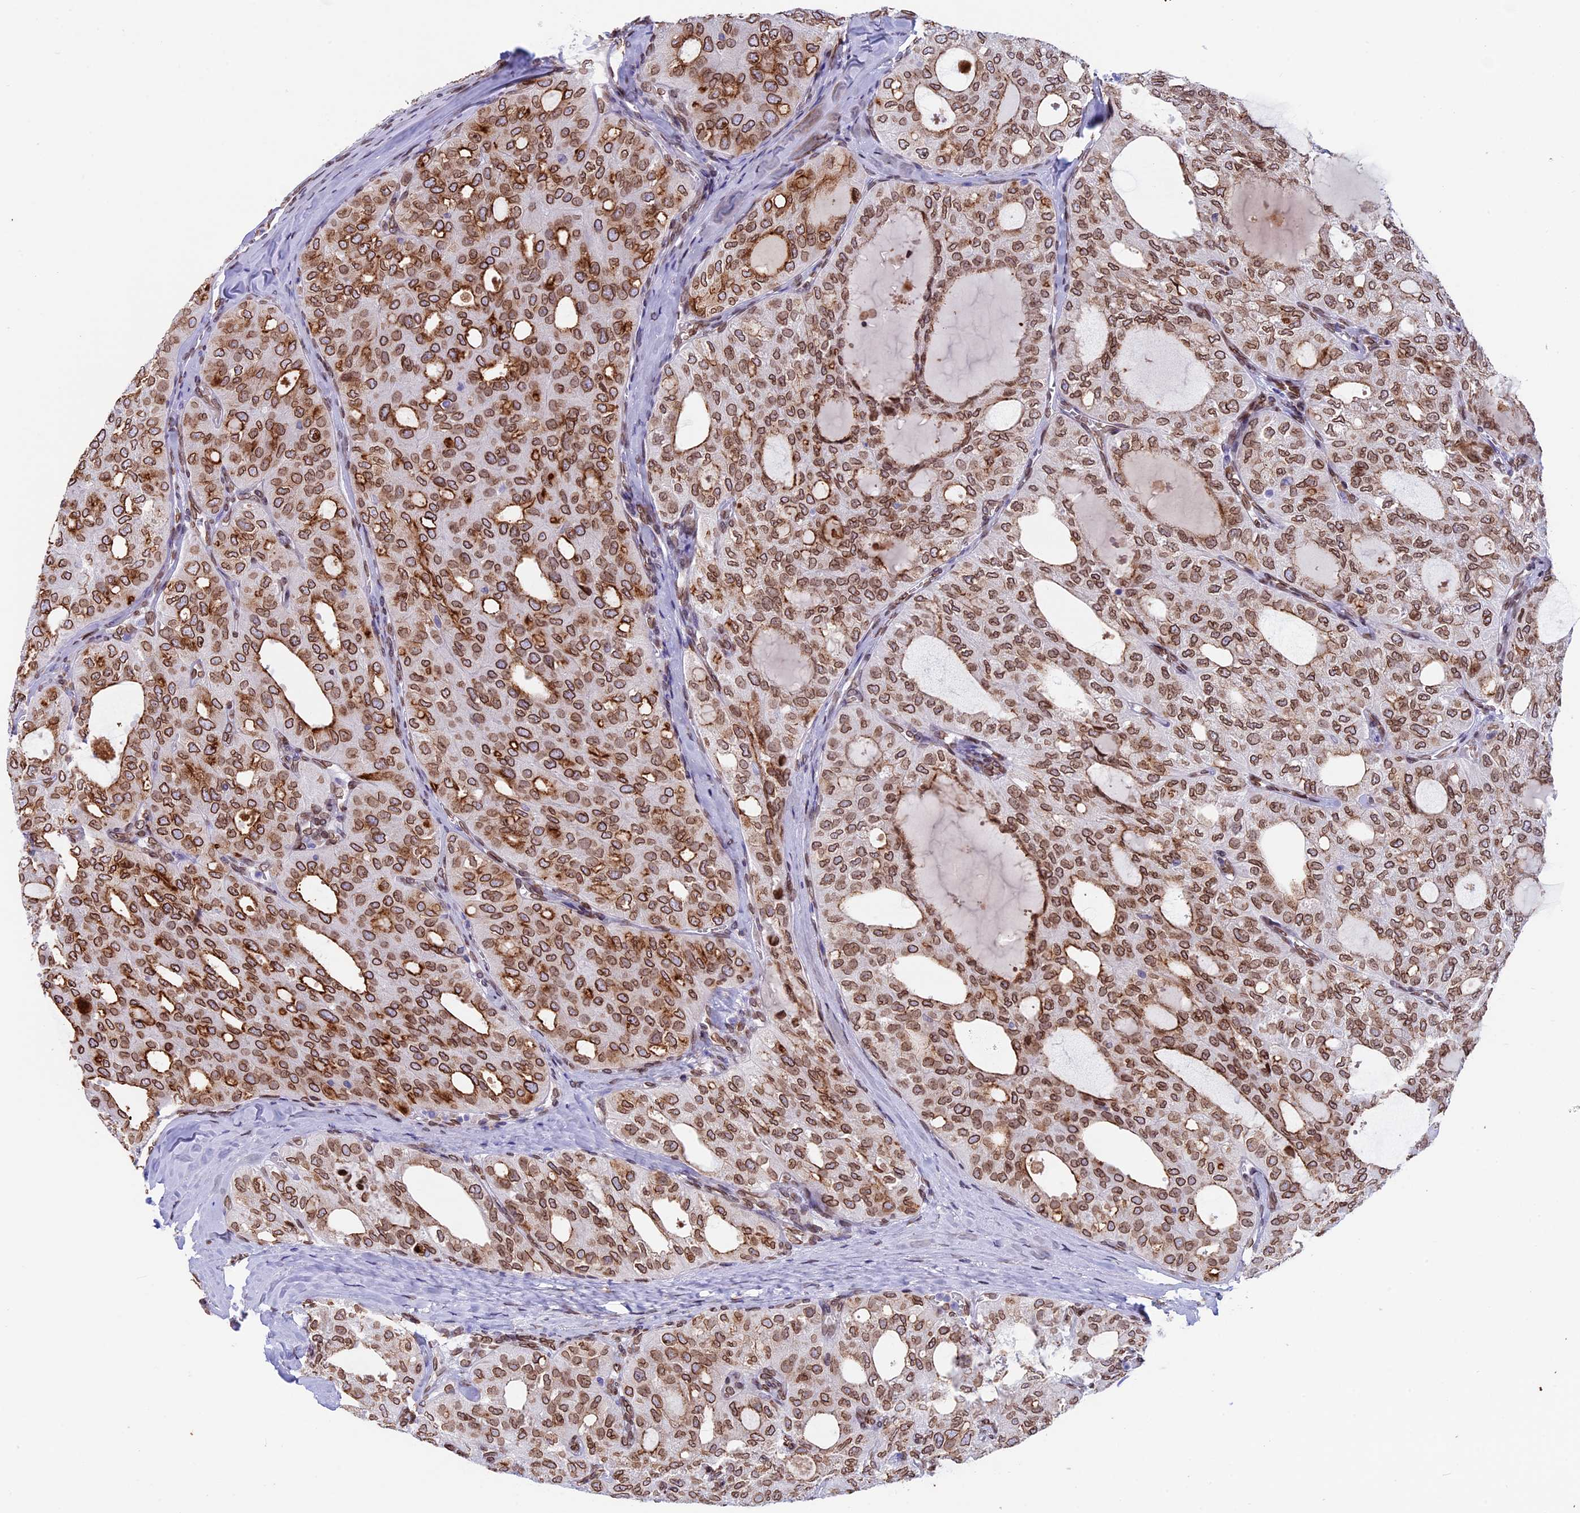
{"staining": {"intensity": "moderate", "quantity": ">75%", "location": "cytoplasmic/membranous,nuclear"}, "tissue": "thyroid cancer", "cell_type": "Tumor cells", "image_type": "cancer", "snomed": [{"axis": "morphology", "description": "Follicular adenoma carcinoma, NOS"}, {"axis": "topography", "description": "Thyroid gland"}], "caption": "Thyroid follicular adenoma carcinoma stained with a brown dye displays moderate cytoplasmic/membranous and nuclear positive staining in about >75% of tumor cells.", "gene": "TMPRSS7", "patient": {"sex": "male", "age": 75}}